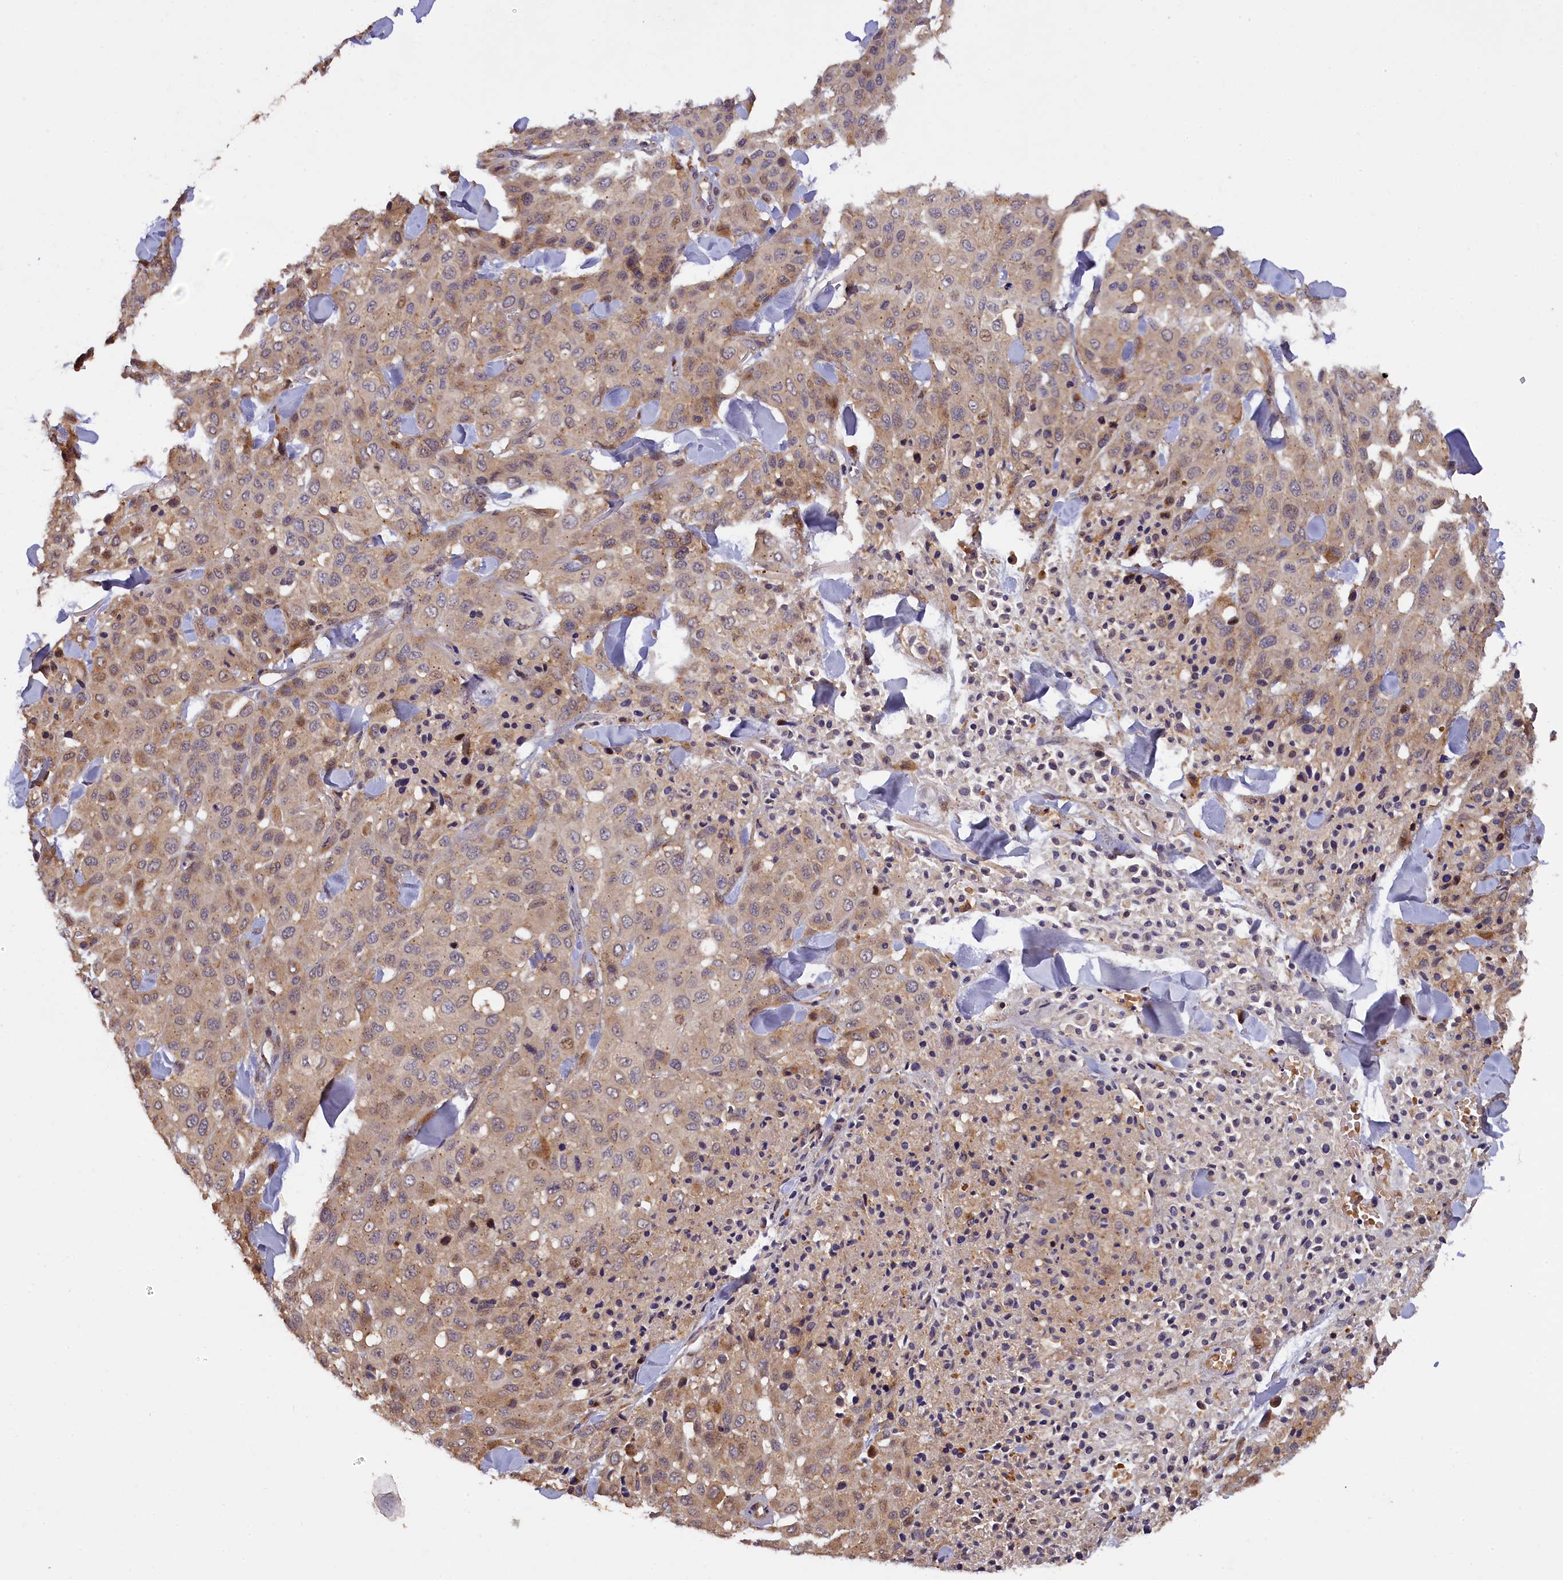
{"staining": {"intensity": "weak", "quantity": "25%-75%", "location": "cytoplasmic/membranous"}, "tissue": "melanoma", "cell_type": "Tumor cells", "image_type": "cancer", "snomed": [{"axis": "morphology", "description": "Malignant melanoma, Metastatic site"}, {"axis": "topography", "description": "Skin"}], "caption": "A high-resolution histopathology image shows immunohistochemistry staining of melanoma, which reveals weak cytoplasmic/membranous staining in about 25%-75% of tumor cells.", "gene": "NAIP", "patient": {"sex": "female", "age": 81}}